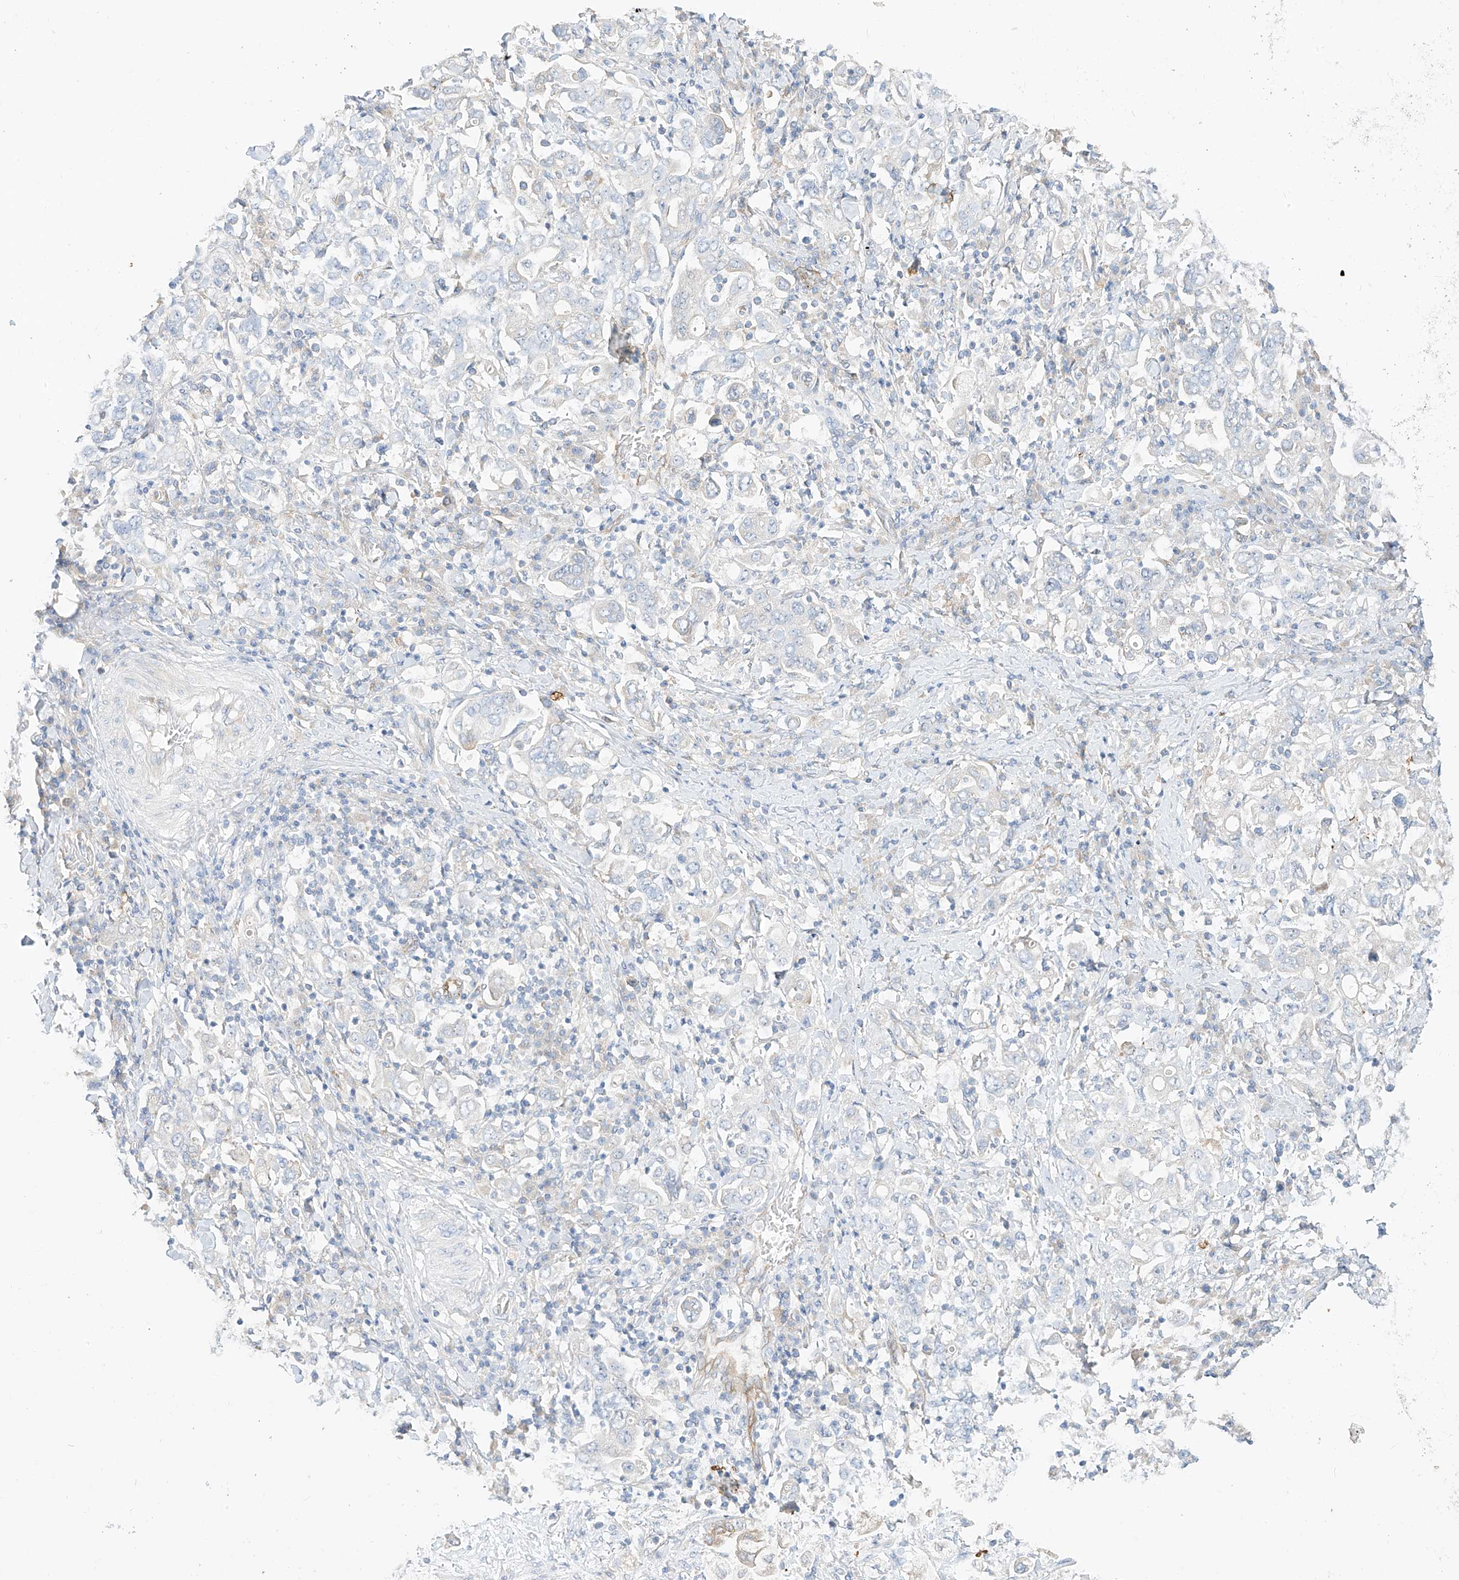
{"staining": {"intensity": "negative", "quantity": "none", "location": "none"}, "tissue": "stomach cancer", "cell_type": "Tumor cells", "image_type": "cancer", "snomed": [{"axis": "morphology", "description": "Adenocarcinoma, NOS"}, {"axis": "topography", "description": "Stomach, upper"}], "caption": "High power microscopy histopathology image of an immunohistochemistry (IHC) photomicrograph of stomach adenocarcinoma, revealing no significant positivity in tumor cells.", "gene": "RASA2", "patient": {"sex": "male", "age": 62}}